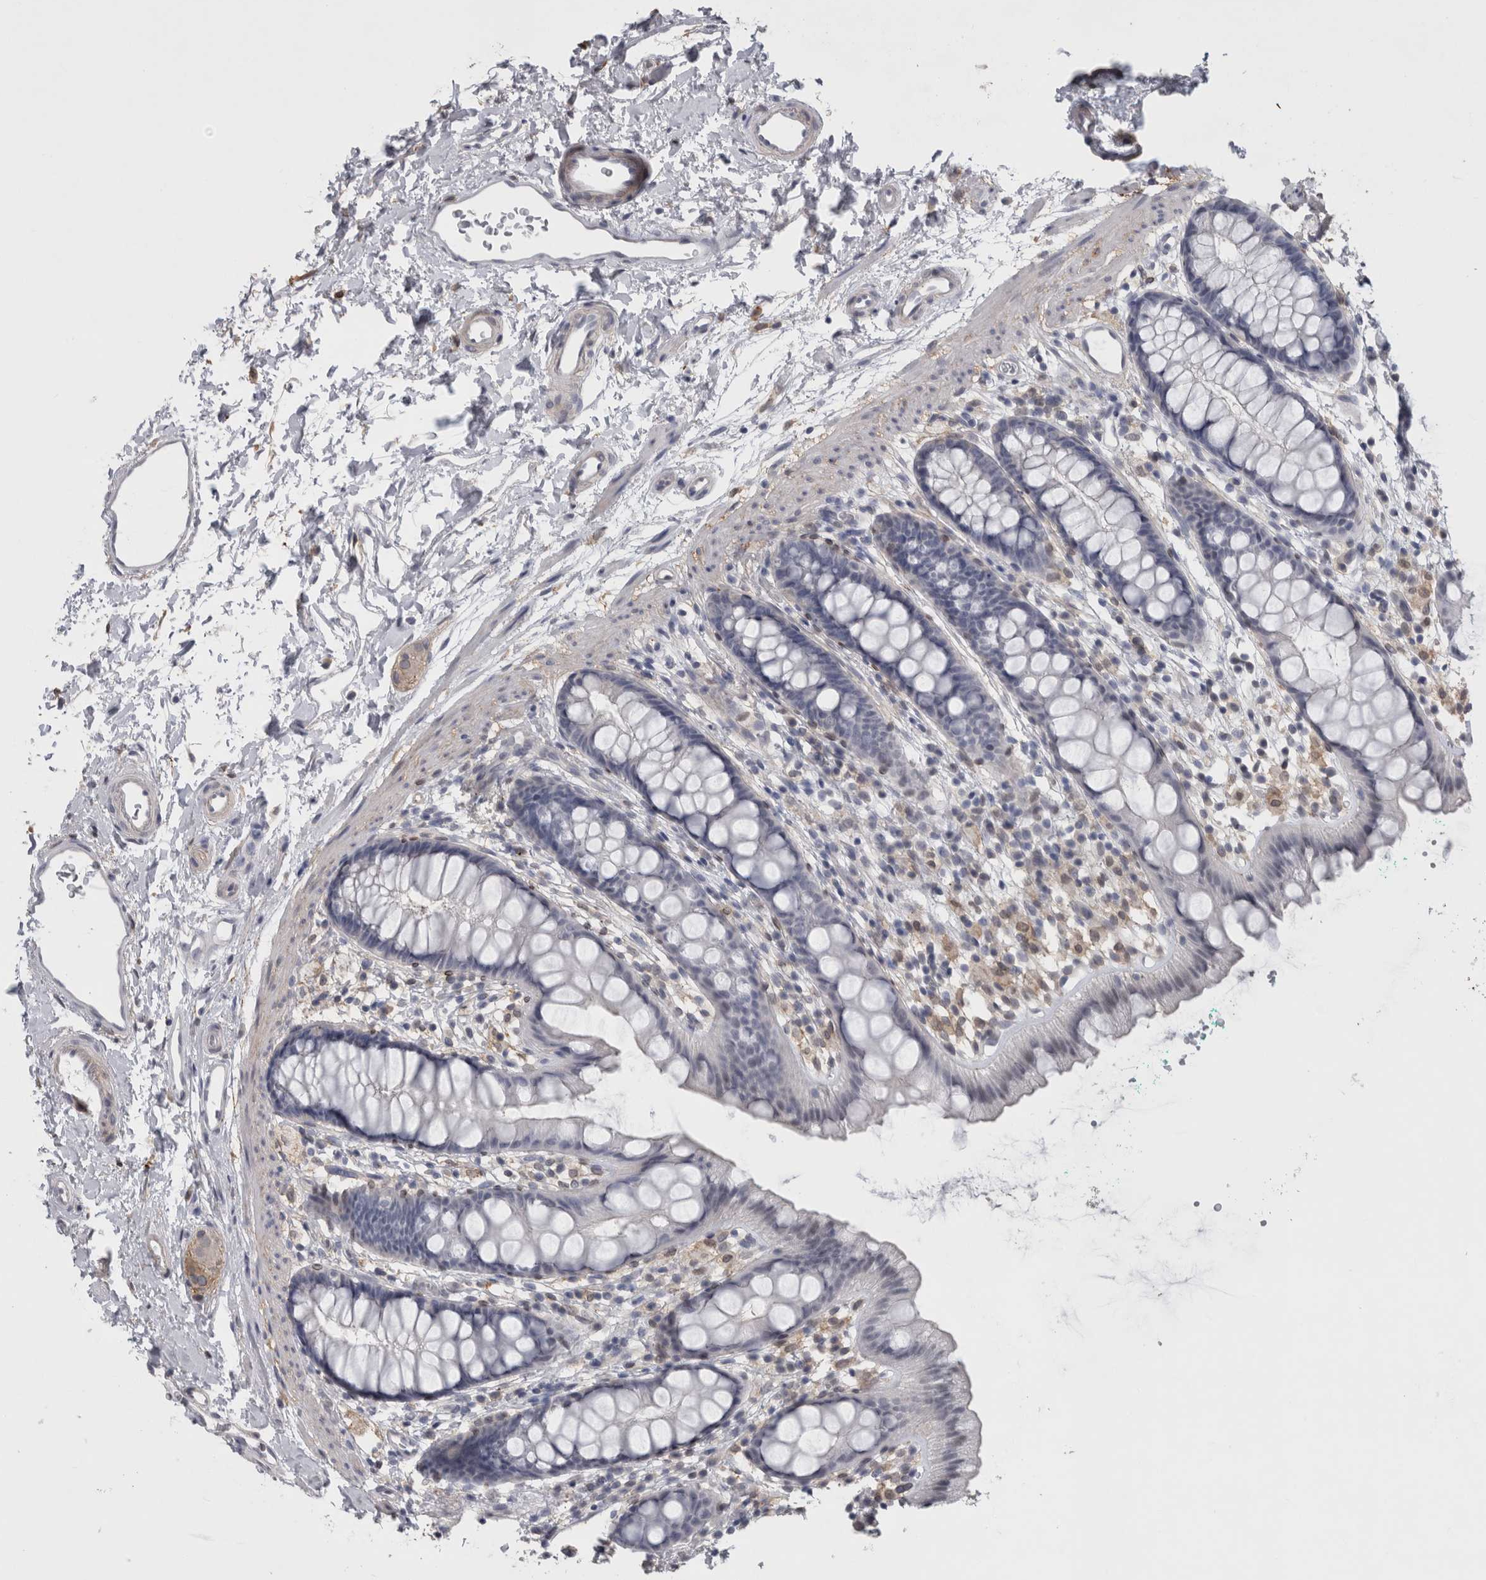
{"staining": {"intensity": "negative", "quantity": "none", "location": "none"}, "tissue": "rectum", "cell_type": "Glandular cells", "image_type": "normal", "snomed": [{"axis": "morphology", "description": "Normal tissue, NOS"}, {"axis": "topography", "description": "Rectum"}], "caption": "Immunohistochemistry (IHC) micrograph of normal rectum: human rectum stained with DAB exhibits no significant protein positivity in glandular cells.", "gene": "DNAJC24", "patient": {"sex": "female", "age": 65}}